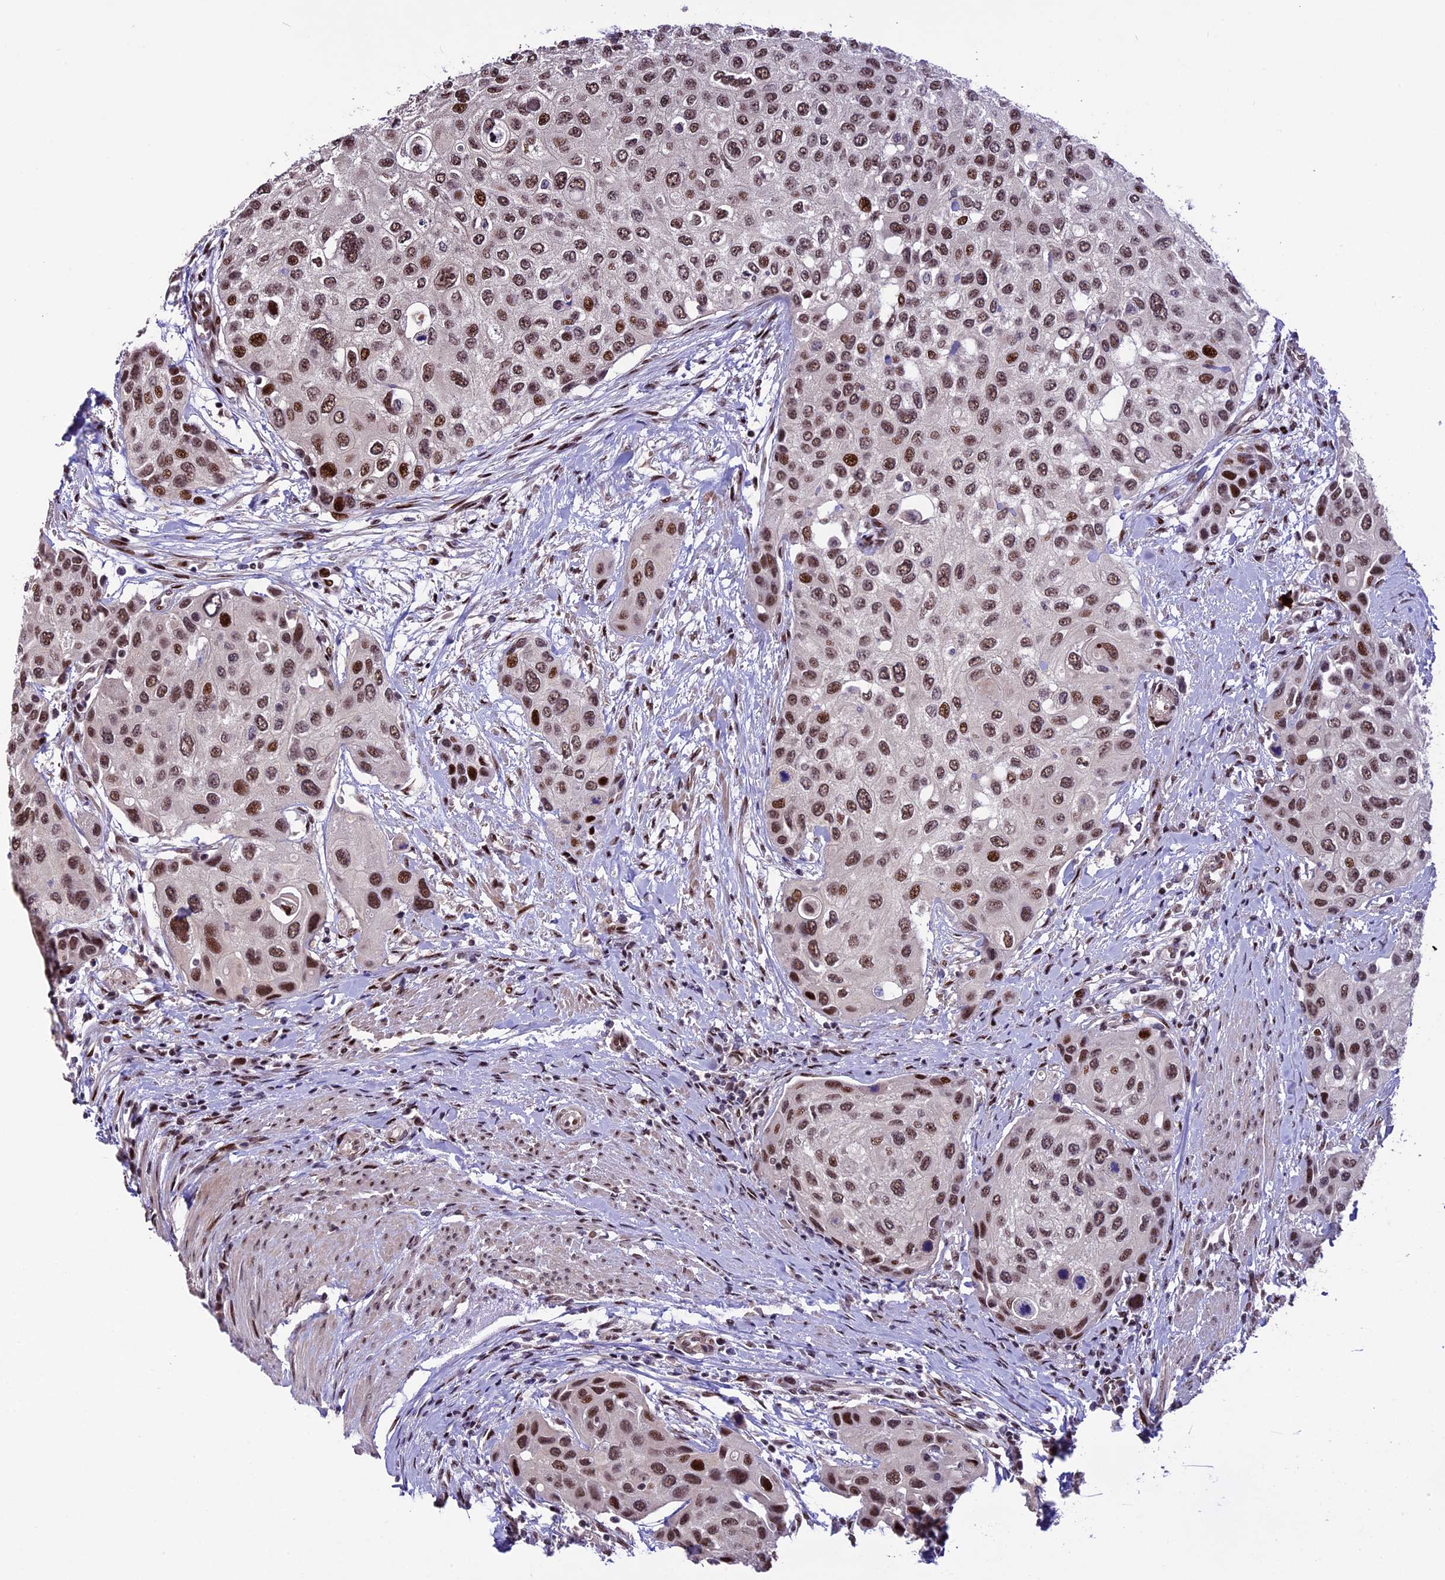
{"staining": {"intensity": "moderate", "quantity": ">75%", "location": "nuclear"}, "tissue": "urothelial cancer", "cell_type": "Tumor cells", "image_type": "cancer", "snomed": [{"axis": "morphology", "description": "Normal tissue, NOS"}, {"axis": "morphology", "description": "Urothelial carcinoma, High grade"}, {"axis": "topography", "description": "Vascular tissue"}, {"axis": "topography", "description": "Urinary bladder"}], "caption": "Moderate nuclear staining is seen in approximately >75% of tumor cells in urothelial cancer. (DAB (3,3'-diaminobenzidine) IHC with brightfield microscopy, high magnification).", "gene": "TCP11L2", "patient": {"sex": "female", "age": 56}}